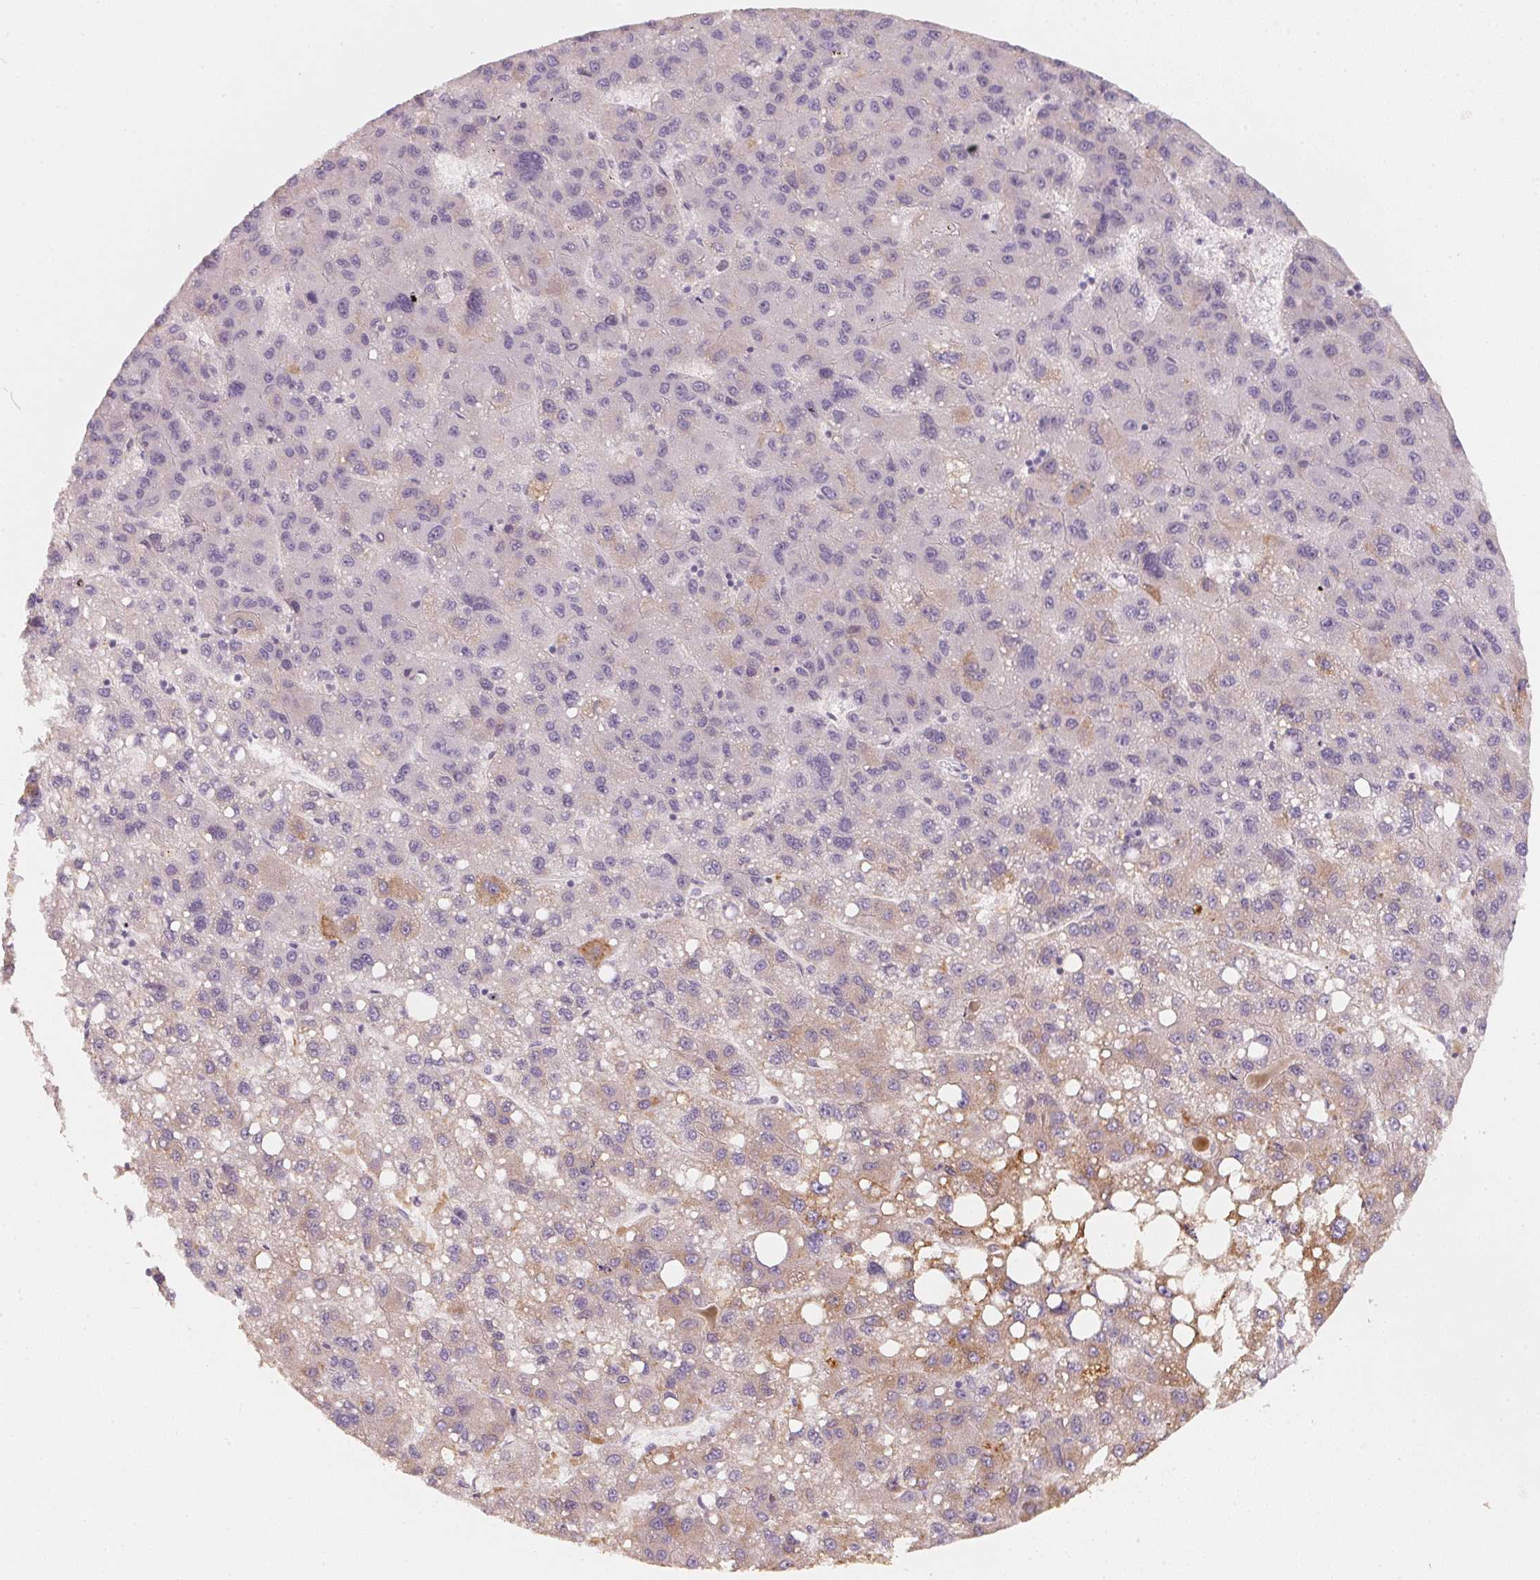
{"staining": {"intensity": "weak", "quantity": "<25%", "location": "cytoplasmic/membranous"}, "tissue": "liver cancer", "cell_type": "Tumor cells", "image_type": "cancer", "snomed": [{"axis": "morphology", "description": "Carcinoma, Hepatocellular, NOS"}, {"axis": "topography", "description": "Liver"}], "caption": "Immunohistochemistry (IHC) of human hepatocellular carcinoma (liver) demonstrates no staining in tumor cells.", "gene": "TREH", "patient": {"sex": "female", "age": 82}}